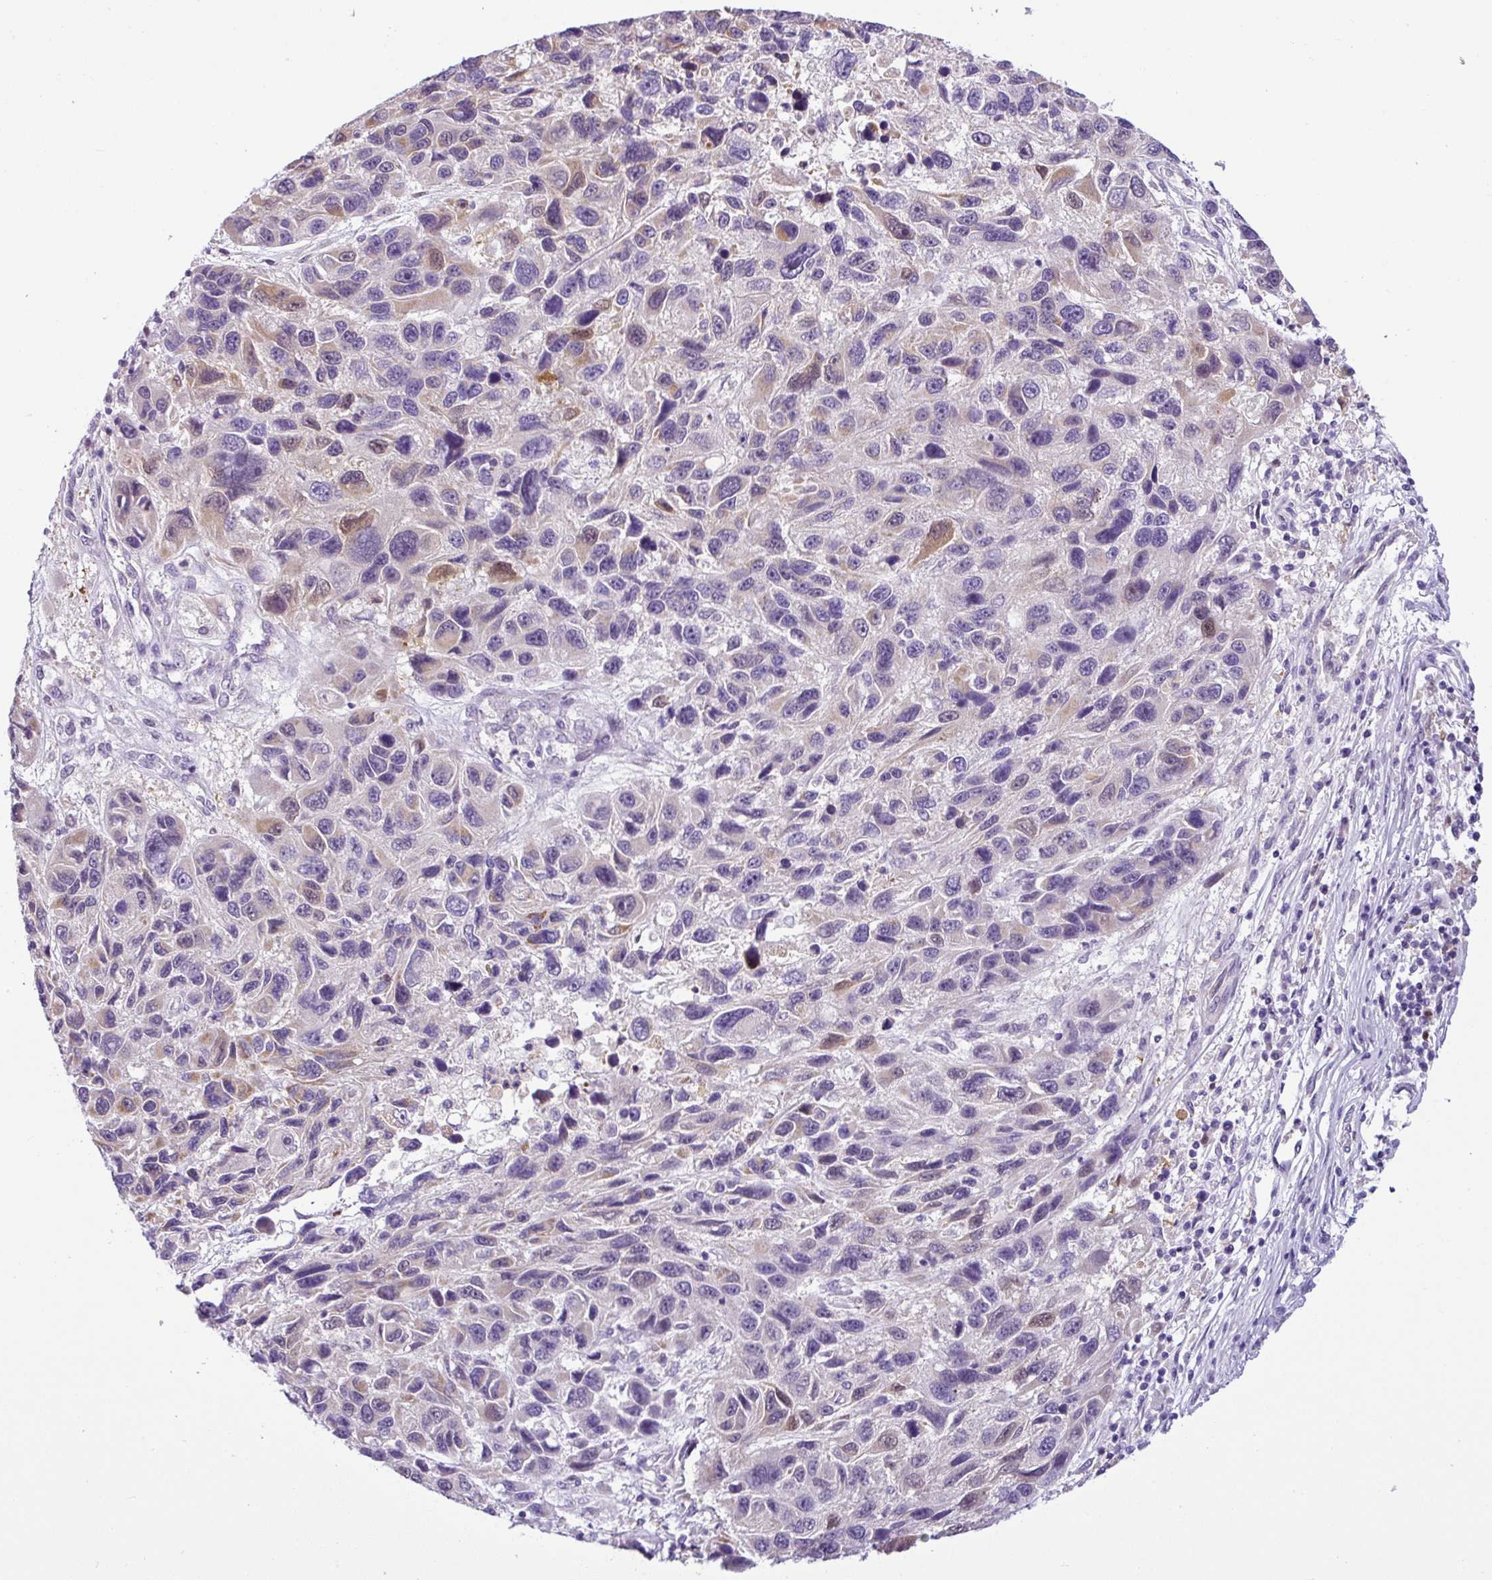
{"staining": {"intensity": "moderate", "quantity": "<25%", "location": "cytoplasmic/membranous,nuclear"}, "tissue": "melanoma", "cell_type": "Tumor cells", "image_type": "cancer", "snomed": [{"axis": "morphology", "description": "Malignant melanoma, NOS"}, {"axis": "topography", "description": "Skin"}], "caption": "Immunohistochemistry (IHC) of malignant melanoma shows low levels of moderate cytoplasmic/membranous and nuclear positivity in approximately <25% of tumor cells. (IHC, brightfield microscopy, high magnification).", "gene": "HMCN2", "patient": {"sex": "male", "age": 53}}